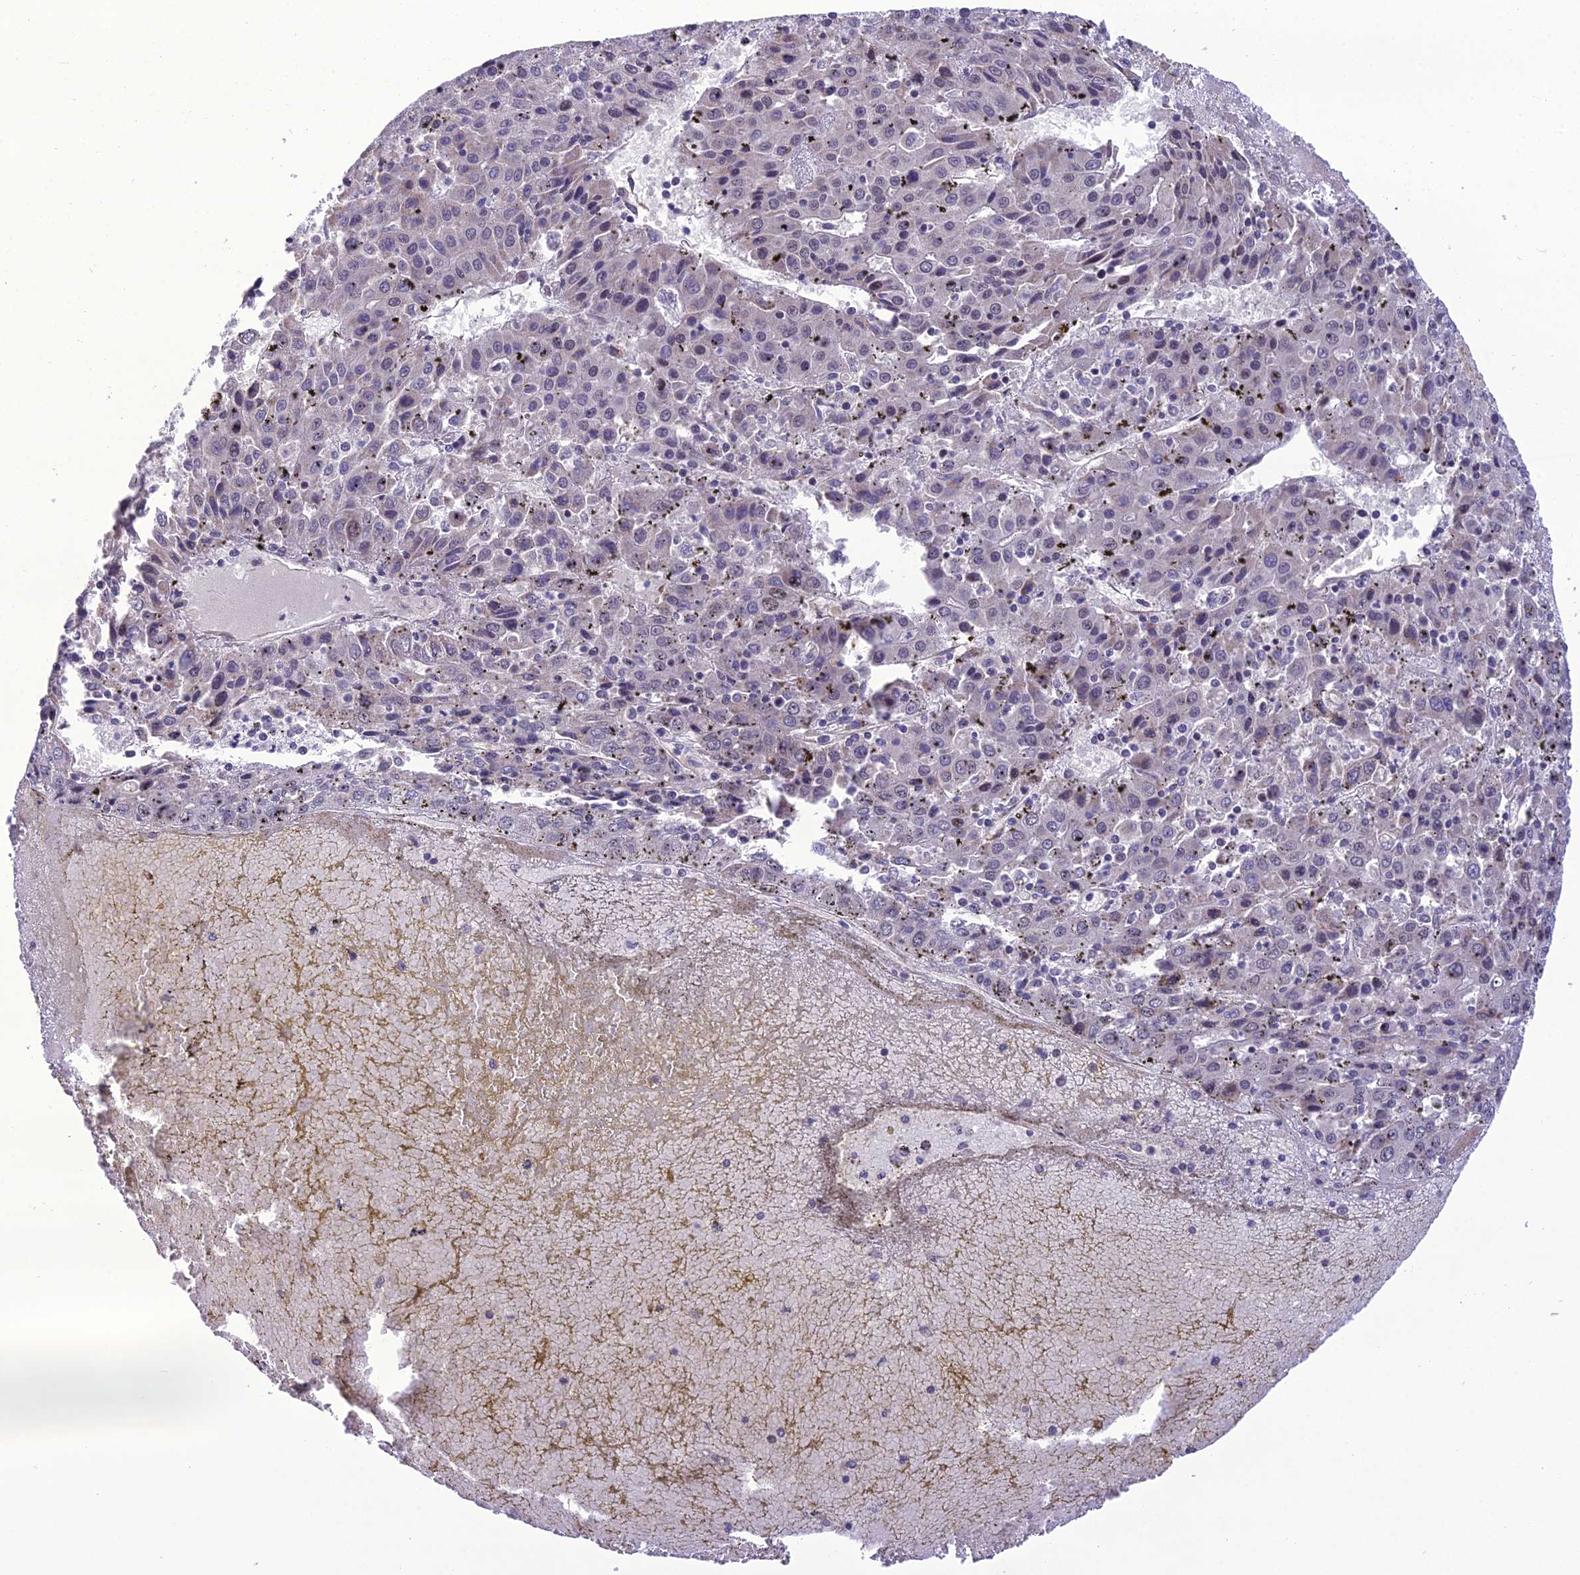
{"staining": {"intensity": "negative", "quantity": "none", "location": "none"}, "tissue": "liver cancer", "cell_type": "Tumor cells", "image_type": "cancer", "snomed": [{"axis": "morphology", "description": "Carcinoma, Hepatocellular, NOS"}, {"axis": "topography", "description": "Liver"}], "caption": "High power microscopy image of an immunohistochemistry photomicrograph of liver hepatocellular carcinoma, revealing no significant staining in tumor cells.", "gene": "NODAL", "patient": {"sex": "female", "age": 53}}